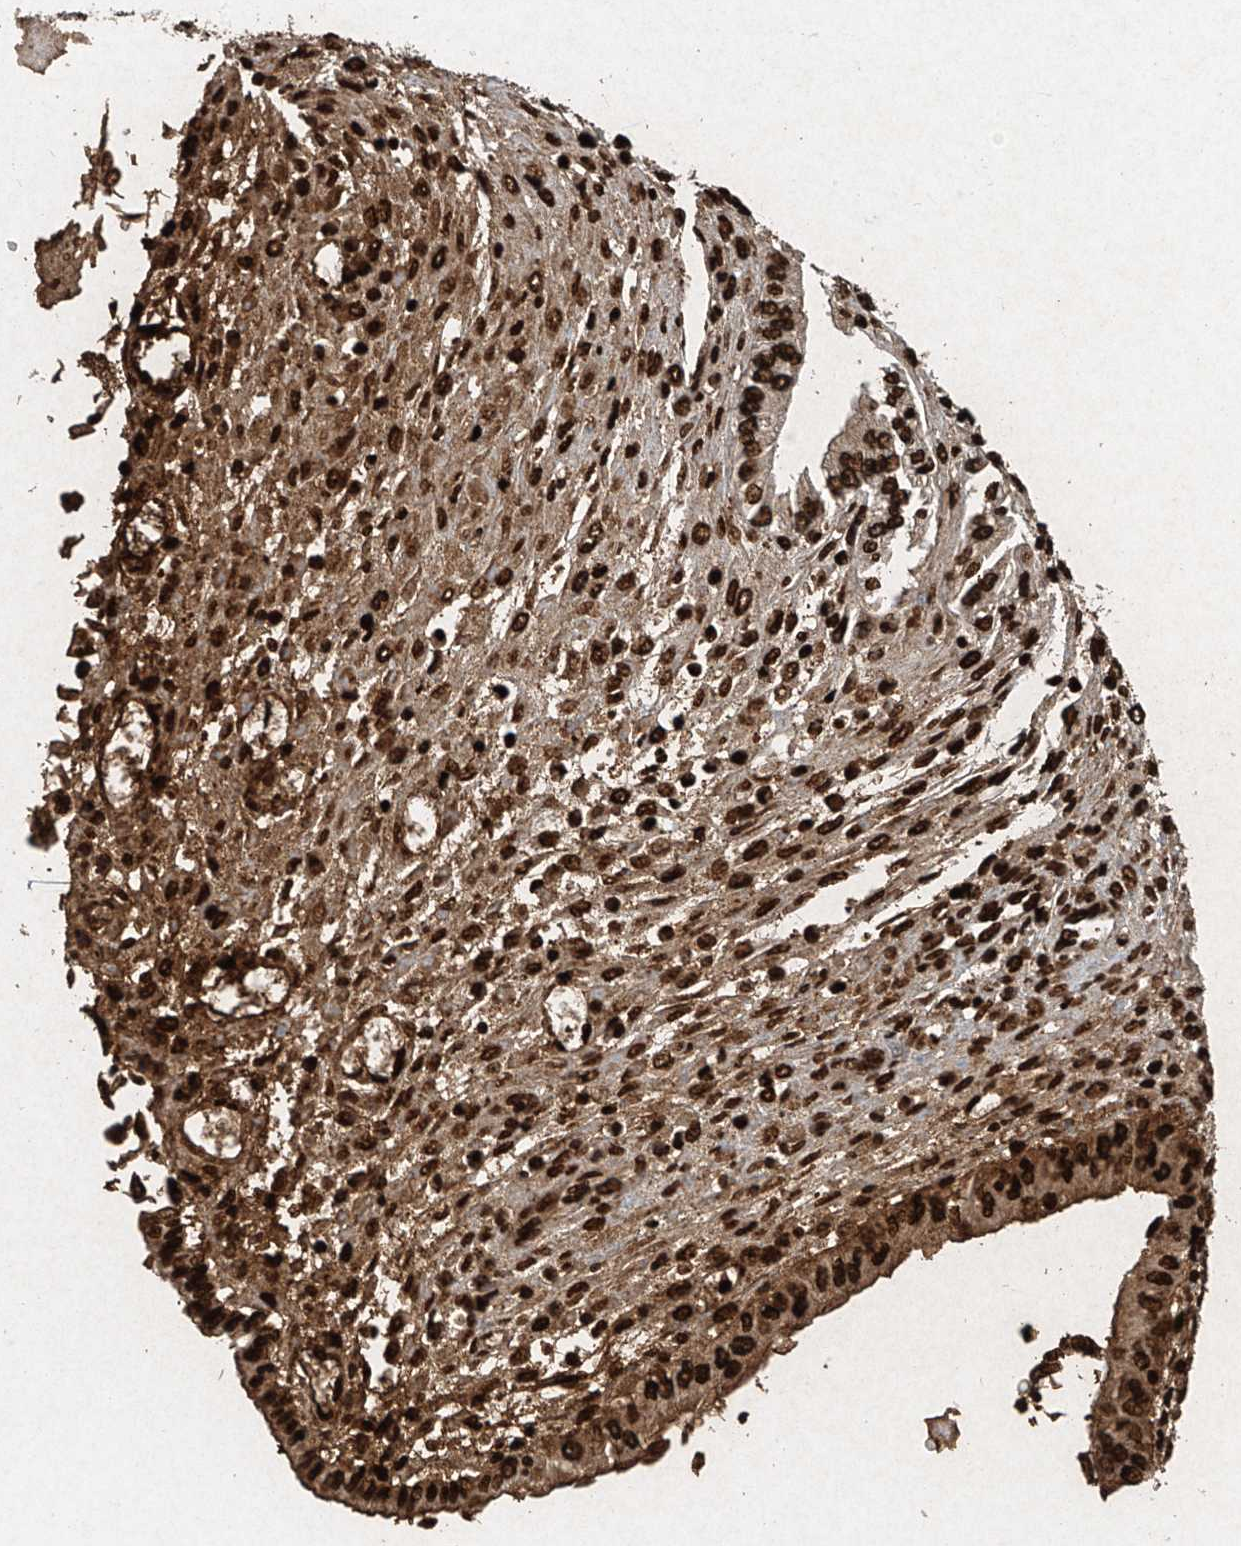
{"staining": {"intensity": "strong", "quantity": ">75%", "location": "cytoplasmic/membranous,nuclear"}, "tissue": "endometrial cancer", "cell_type": "Tumor cells", "image_type": "cancer", "snomed": [{"axis": "morphology", "description": "Adenocarcinoma, NOS"}, {"axis": "topography", "description": "Endometrium"}], "caption": "A micrograph of human endometrial cancer stained for a protein reveals strong cytoplasmic/membranous and nuclear brown staining in tumor cells. (DAB (3,3'-diaminobenzidine) IHC with brightfield microscopy, high magnification).", "gene": "ATRIP", "patient": {"sex": "female", "age": 53}}